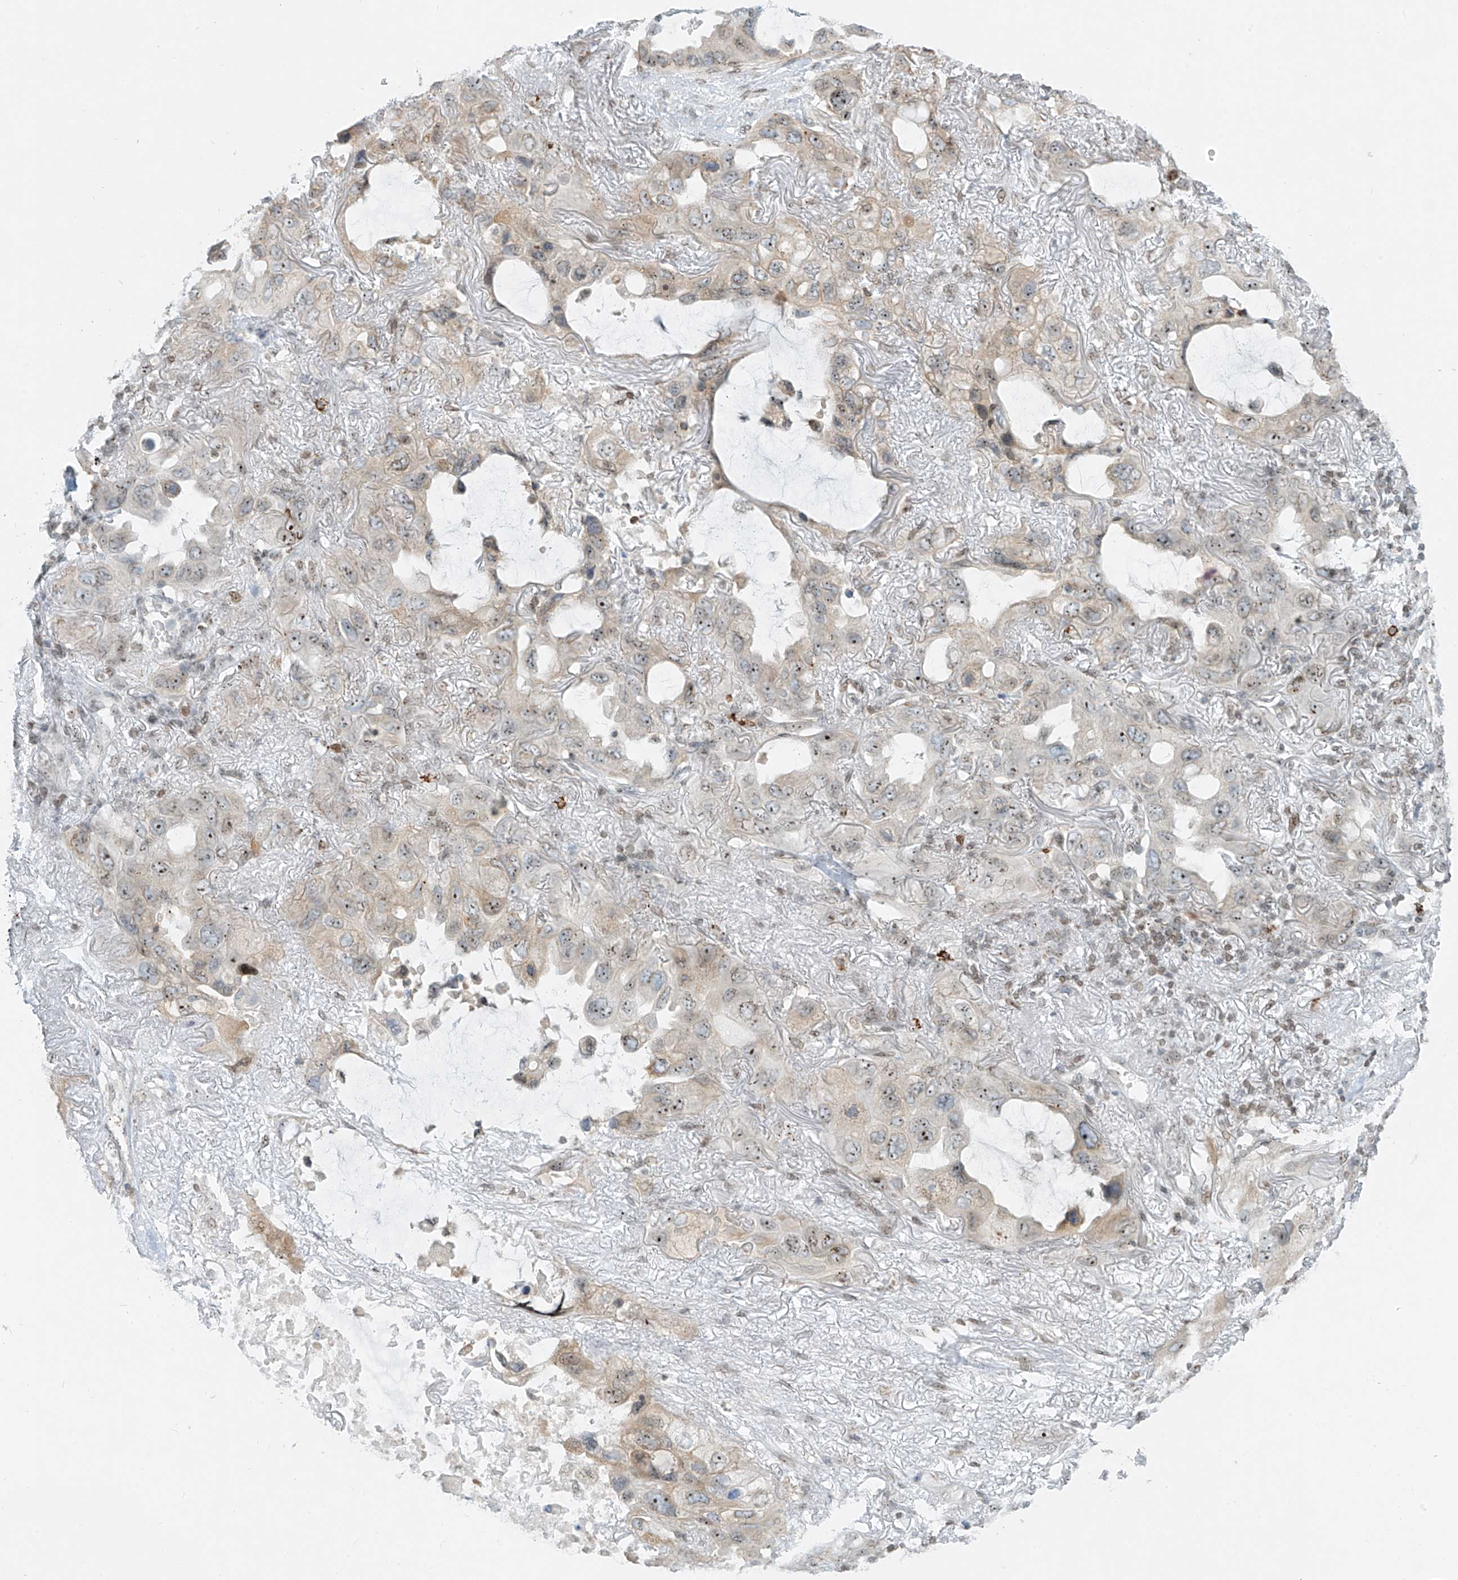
{"staining": {"intensity": "moderate", "quantity": "25%-75%", "location": "nuclear"}, "tissue": "lung cancer", "cell_type": "Tumor cells", "image_type": "cancer", "snomed": [{"axis": "morphology", "description": "Squamous cell carcinoma, NOS"}, {"axis": "topography", "description": "Lung"}], "caption": "High-power microscopy captured an IHC photomicrograph of lung cancer (squamous cell carcinoma), revealing moderate nuclear positivity in approximately 25%-75% of tumor cells. (Stains: DAB in brown, nuclei in blue, Microscopy: brightfield microscopy at high magnification).", "gene": "SAMD15", "patient": {"sex": "female", "age": 73}}